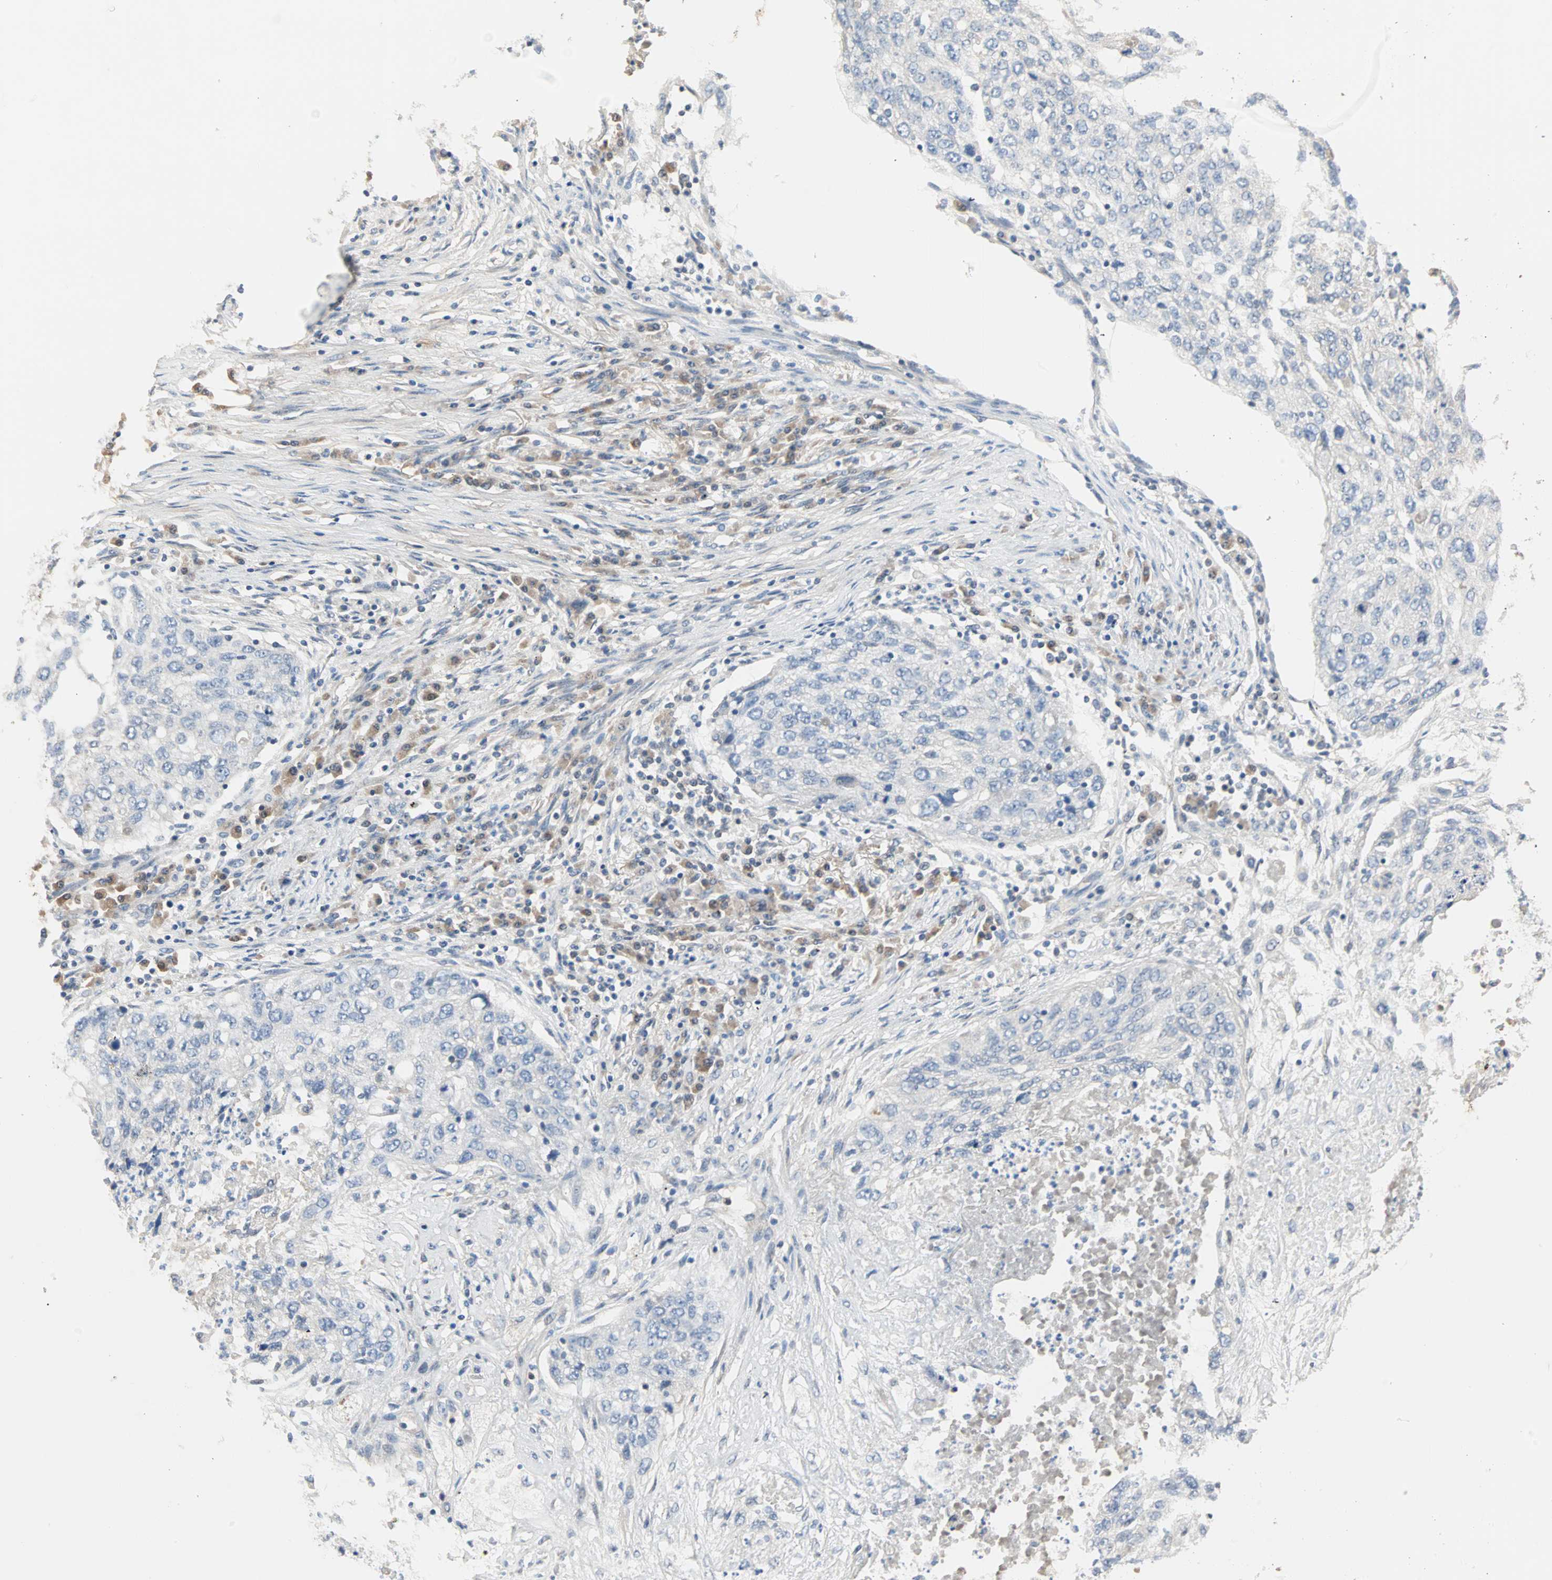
{"staining": {"intensity": "negative", "quantity": "none", "location": "none"}, "tissue": "lung cancer", "cell_type": "Tumor cells", "image_type": "cancer", "snomed": [{"axis": "morphology", "description": "Squamous cell carcinoma, NOS"}, {"axis": "topography", "description": "Lung"}], "caption": "Image shows no significant protein expression in tumor cells of squamous cell carcinoma (lung). (Stains: DAB (3,3'-diaminobenzidine) immunohistochemistry with hematoxylin counter stain, Microscopy: brightfield microscopy at high magnification).", "gene": "MPI", "patient": {"sex": "female", "age": 63}}